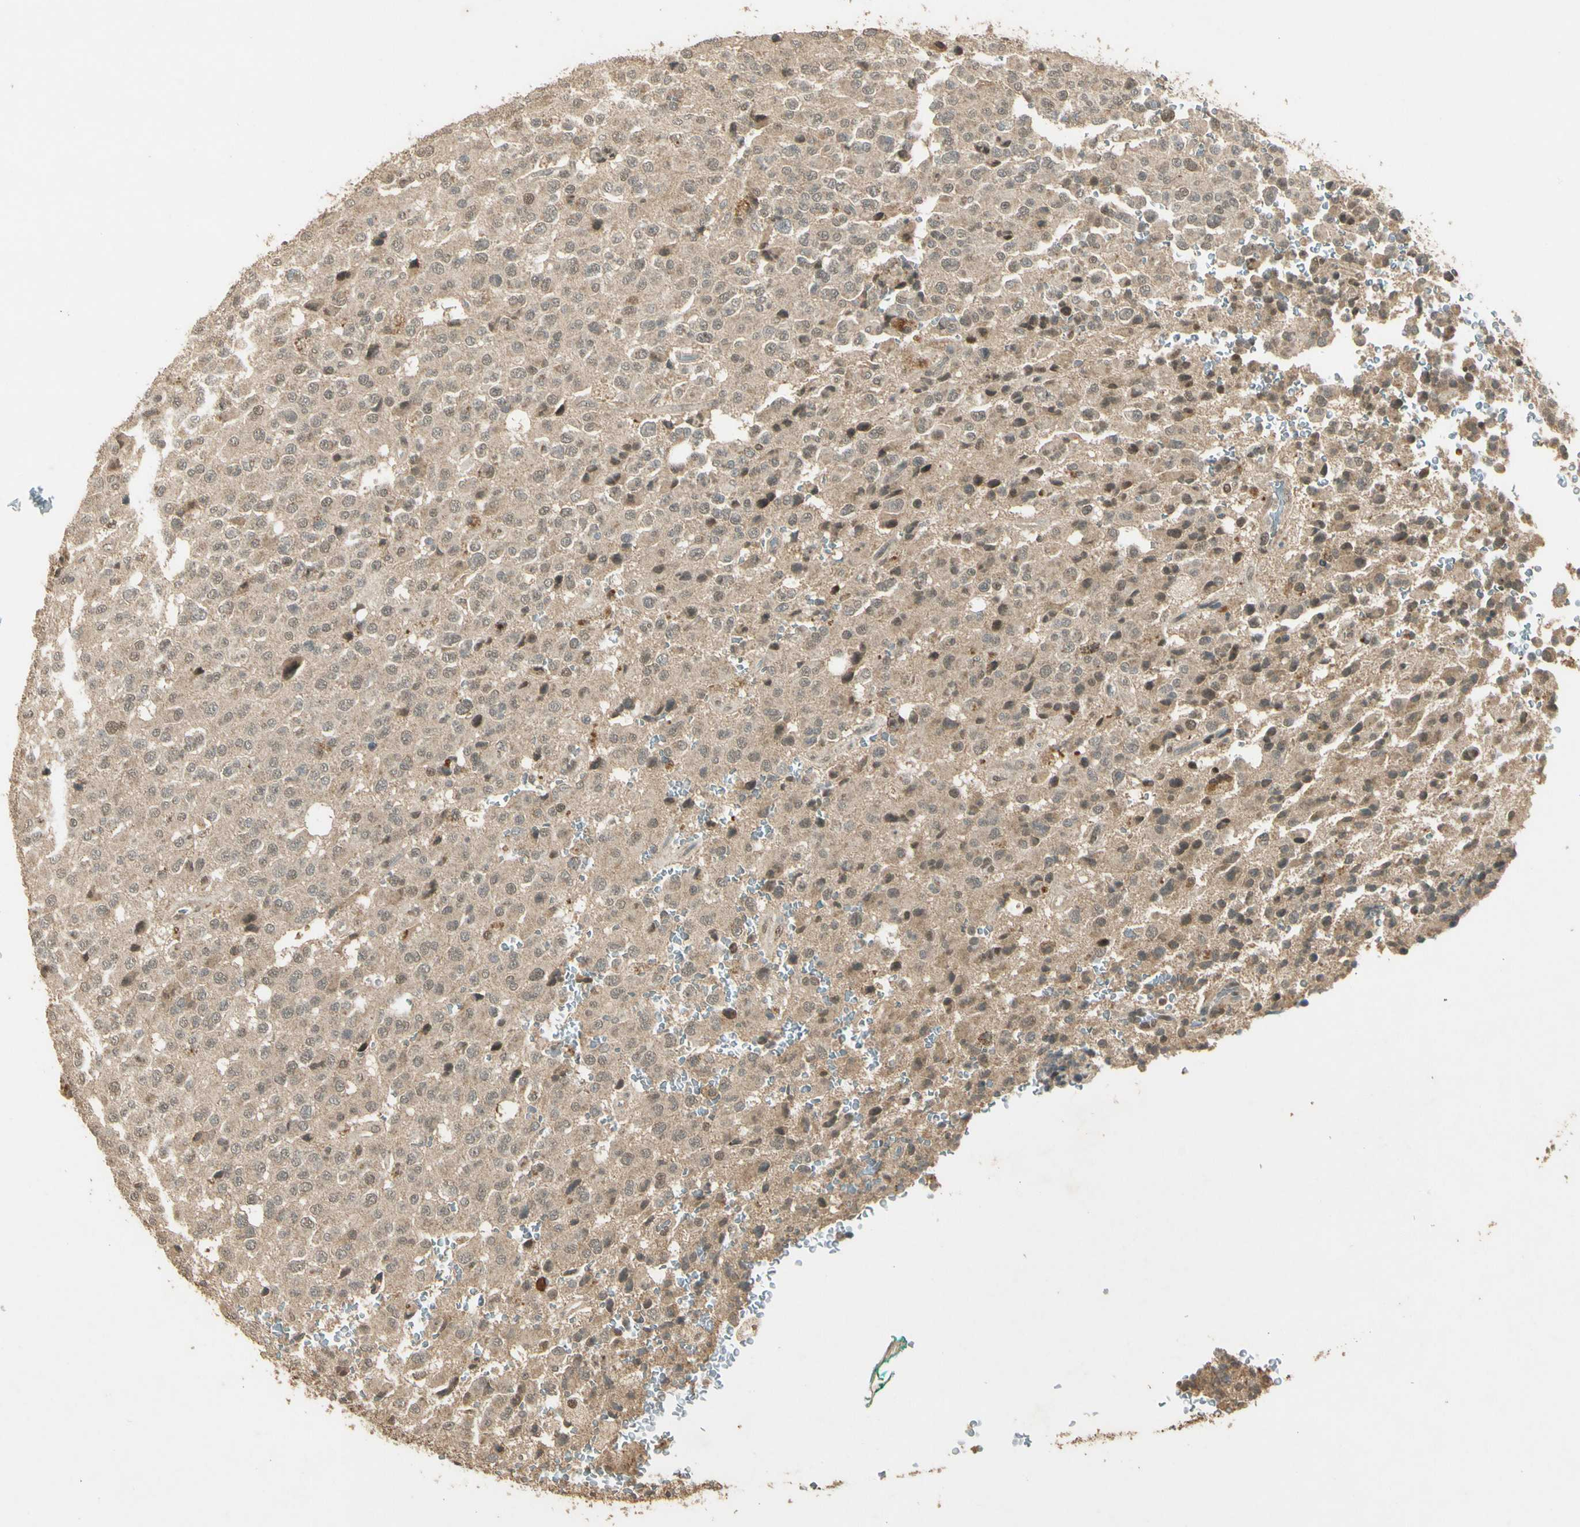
{"staining": {"intensity": "moderate", "quantity": "<25%", "location": "cytoplasmic/membranous,nuclear"}, "tissue": "glioma", "cell_type": "Tumor cells", "image_type": "cancer", "snomed": [{"axis": "morphology", "description": "Glioma, malignant, High grade"}, {"axis": "topography", "description": "pancreas cauda"}], "caption": "An immunohistochemistry micrograph of tumor tissue is shown. Protein staining in brown labels moderate cytoplasmic/membranous and nuclear positivity in high-grade glioma (malignant) within tumor cells.", "gene": "GMEB2", "patient": {"sex": "male", "age": 60}}